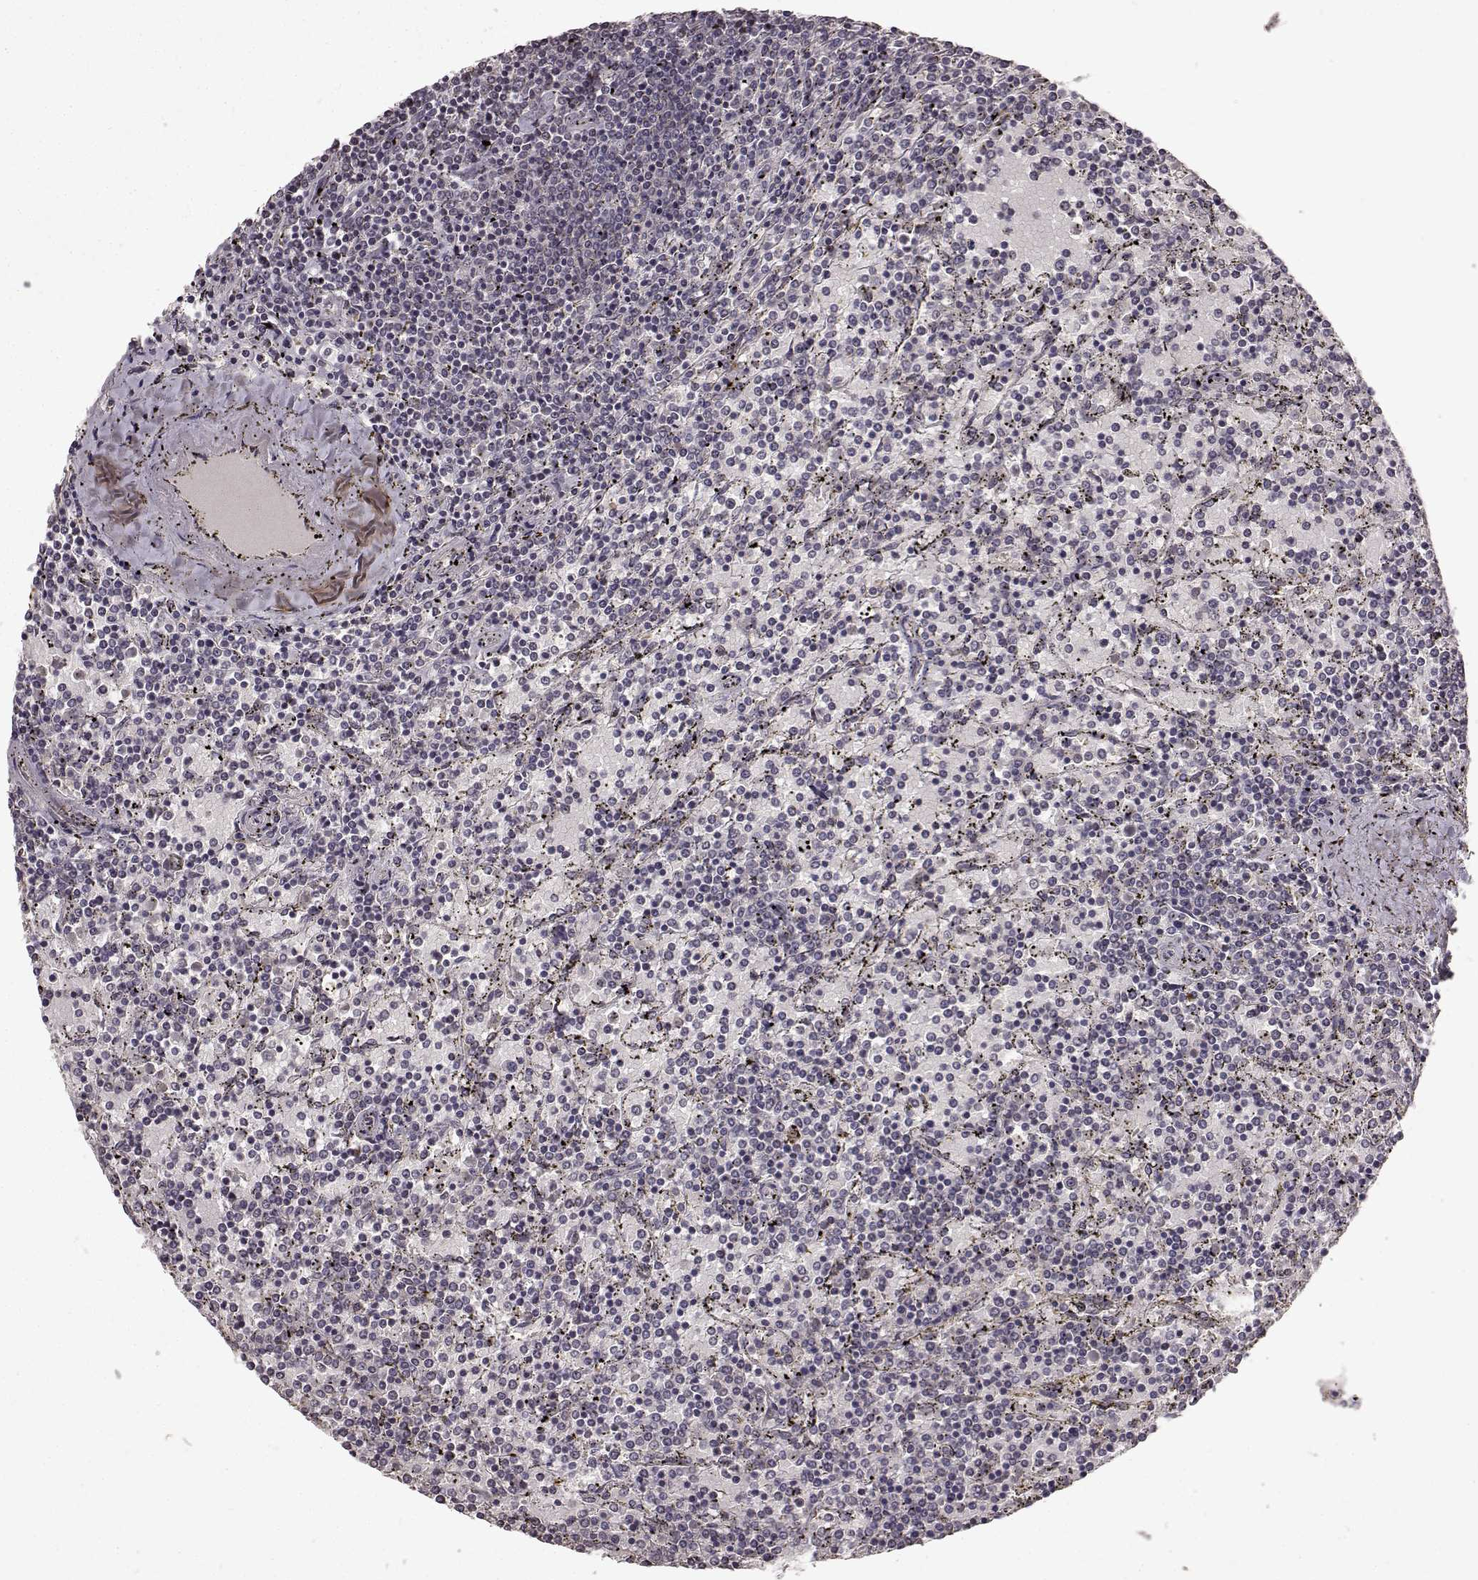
{"staining": {"intensity": "negative", "quantity": "none", "location": "none"}, "tissue": "lymphoma", "cell_type": "Tumor cells", "image_type": "cancer", "snomed": [{"axis": "morphology", "description": "Malignant lymphoma, non-Hodgkin's type, Low grade"}, {"axis": "topography", "description": "Spleen"}], "caption": "This is an immunohistochemistry image of human lymphoma. There is no positivity in tumor cells.", "gene": "NTRK2", "patient": {"sex": "female", "age": 77}}